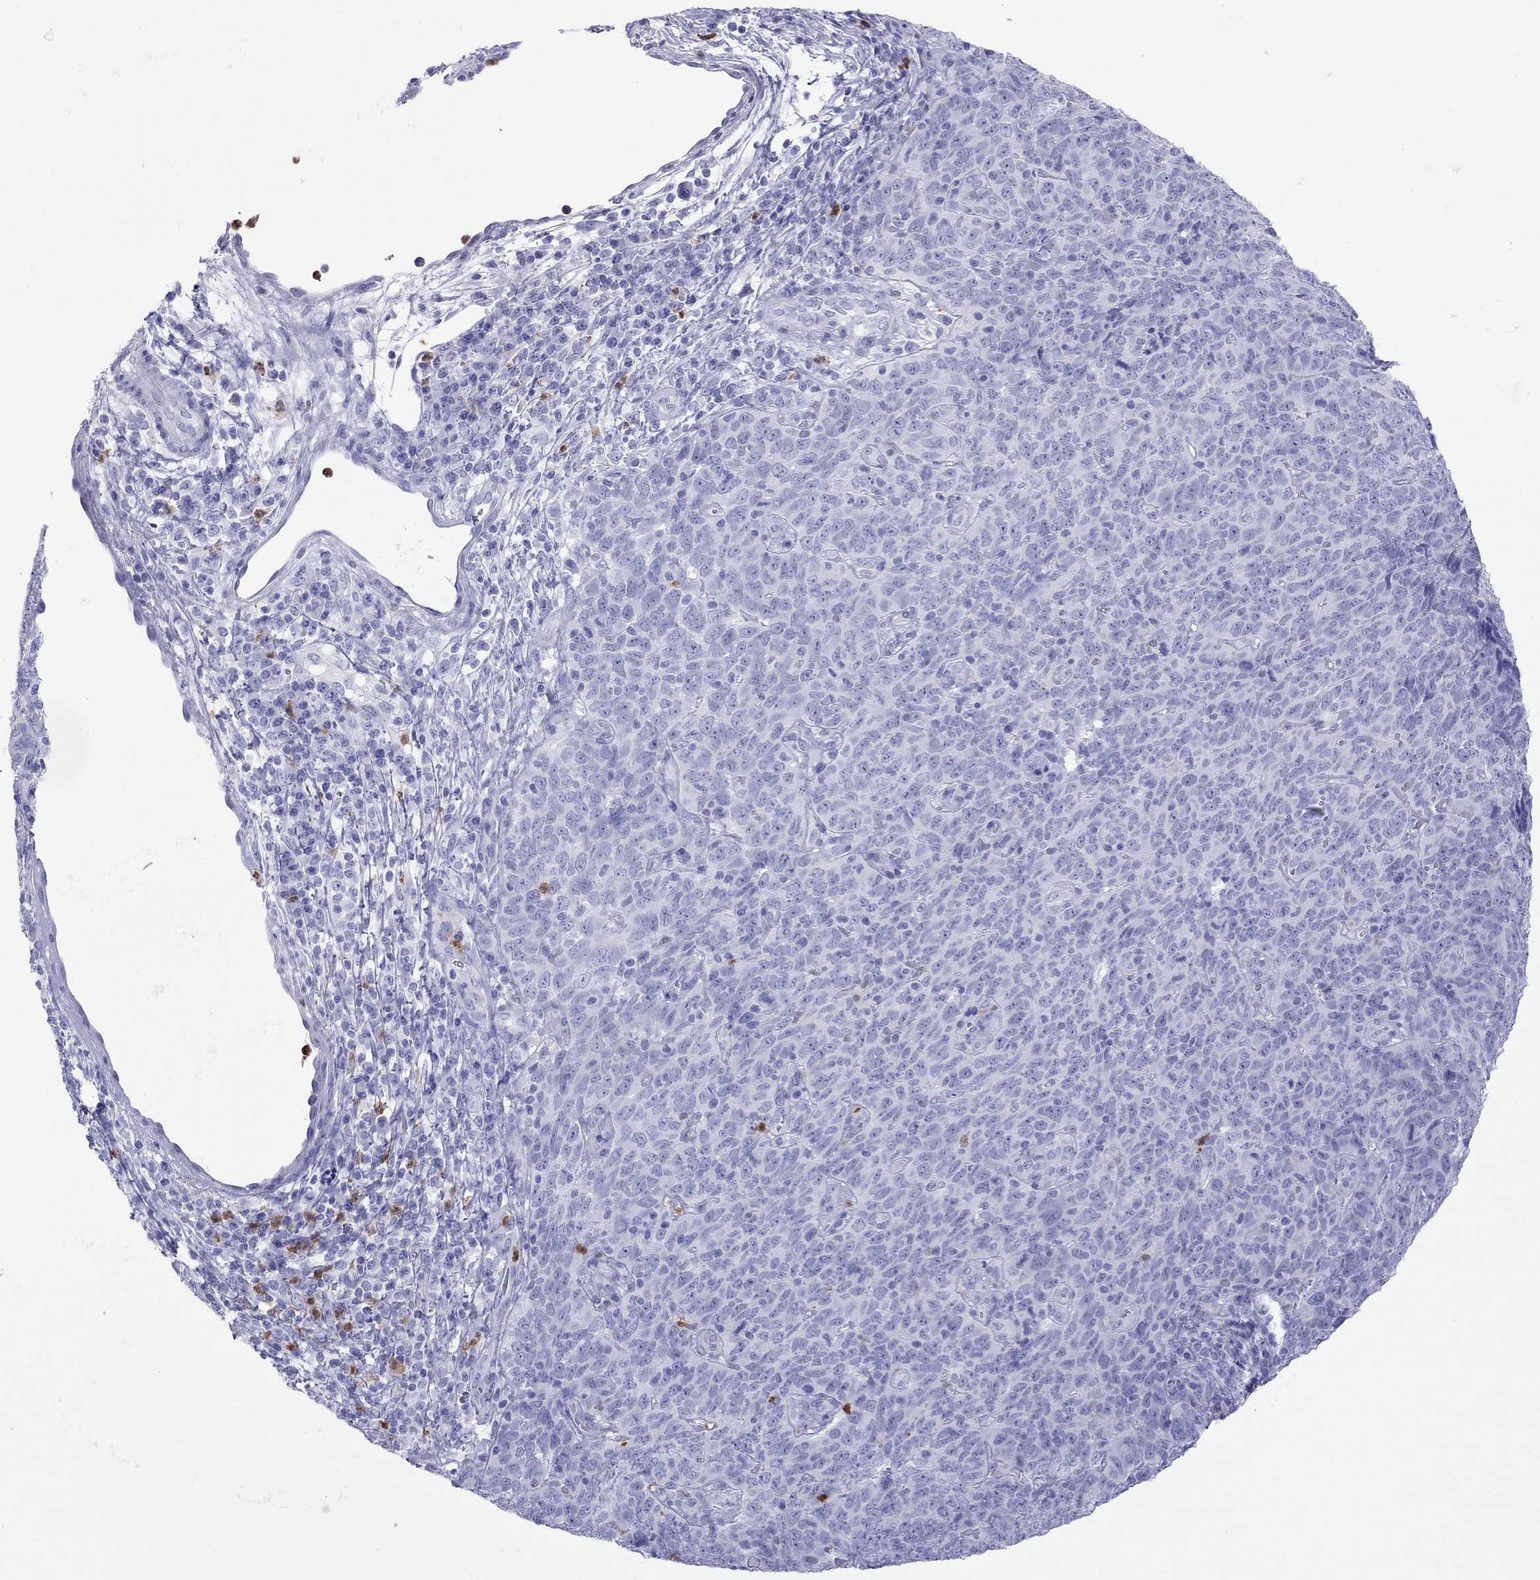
{"staining": {"intensity": "negative", "quantity": "none", "location": "none"}, "tissue": "skin cancer", "cell_type": "Tumor cells", "image_type": "cancer", "snomed": [{"axis": "morphology", "description": "Squamous cell carcinoma, NOS"}, {"axis": "topography", "description": "Skin"}, {"axis": "topography", "description": "Anal"}], "caption": "The histopathology image shows no significant positivity in tumor cells of squamous cell carcinoma (skin).", "gene": "SLAMF1", "patient": {"sex": "female", "age": 51}}